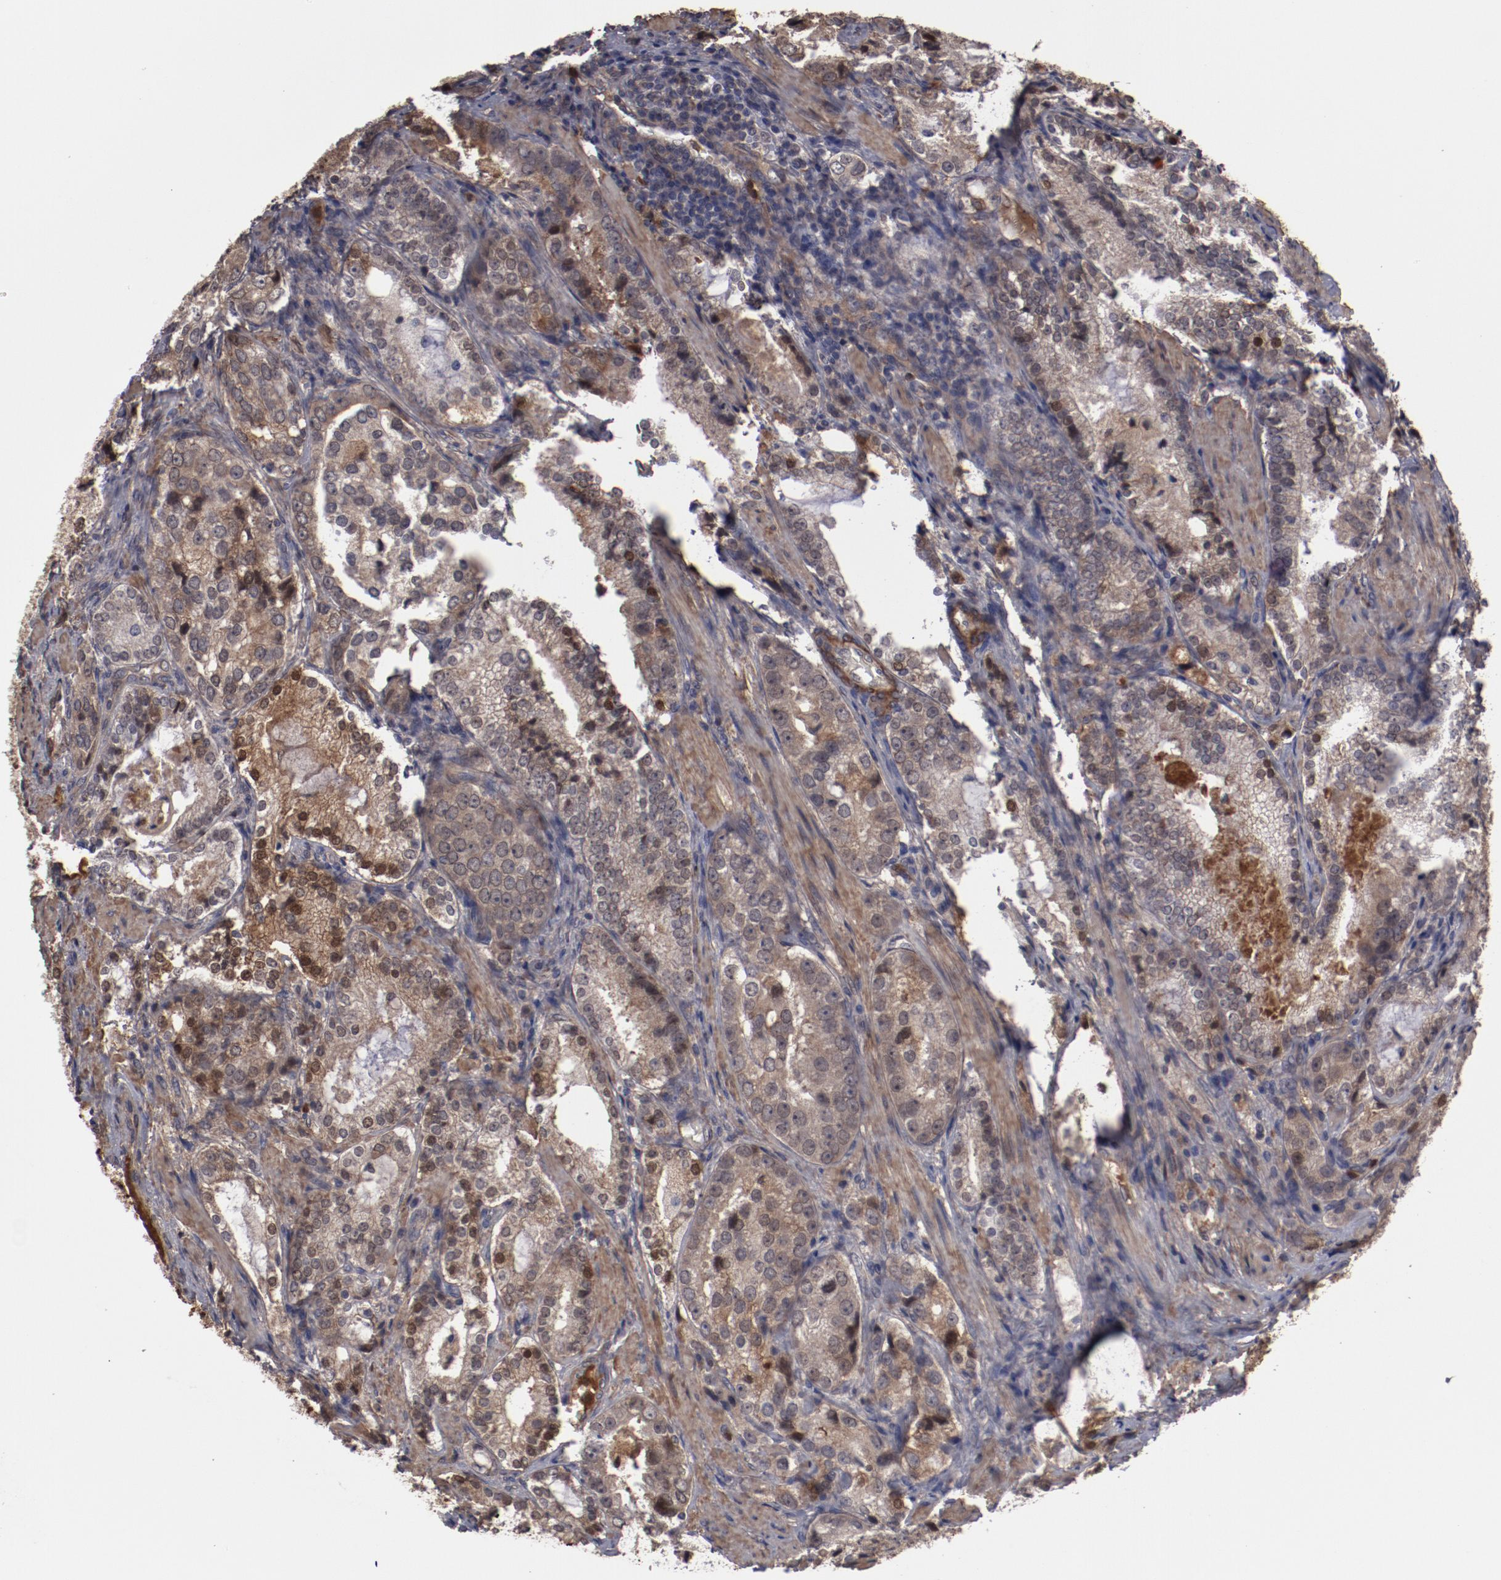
{"staining": {"intensity": "weak", "quantity": ">75%", "location": "cytoplasmic/membranous,nuclear"}, "tissue": "prostate cancer", "cell_type": "Tumor cells", "image_type": "cancer", "snomed": [{"axis": "morphology", "description": "Adenocarcinoma, High grade"}, {"axis": "topography", "description": "Prostate"}], "caption": "Weak cytoplasmic/membranous and nuclear positivity is appreciated in about >75% of tumor cells in adenocarcinoma (high-grade) (prostate).", "gene": "SERPINA7", "patient": {"sex": "male", "age": 63}}